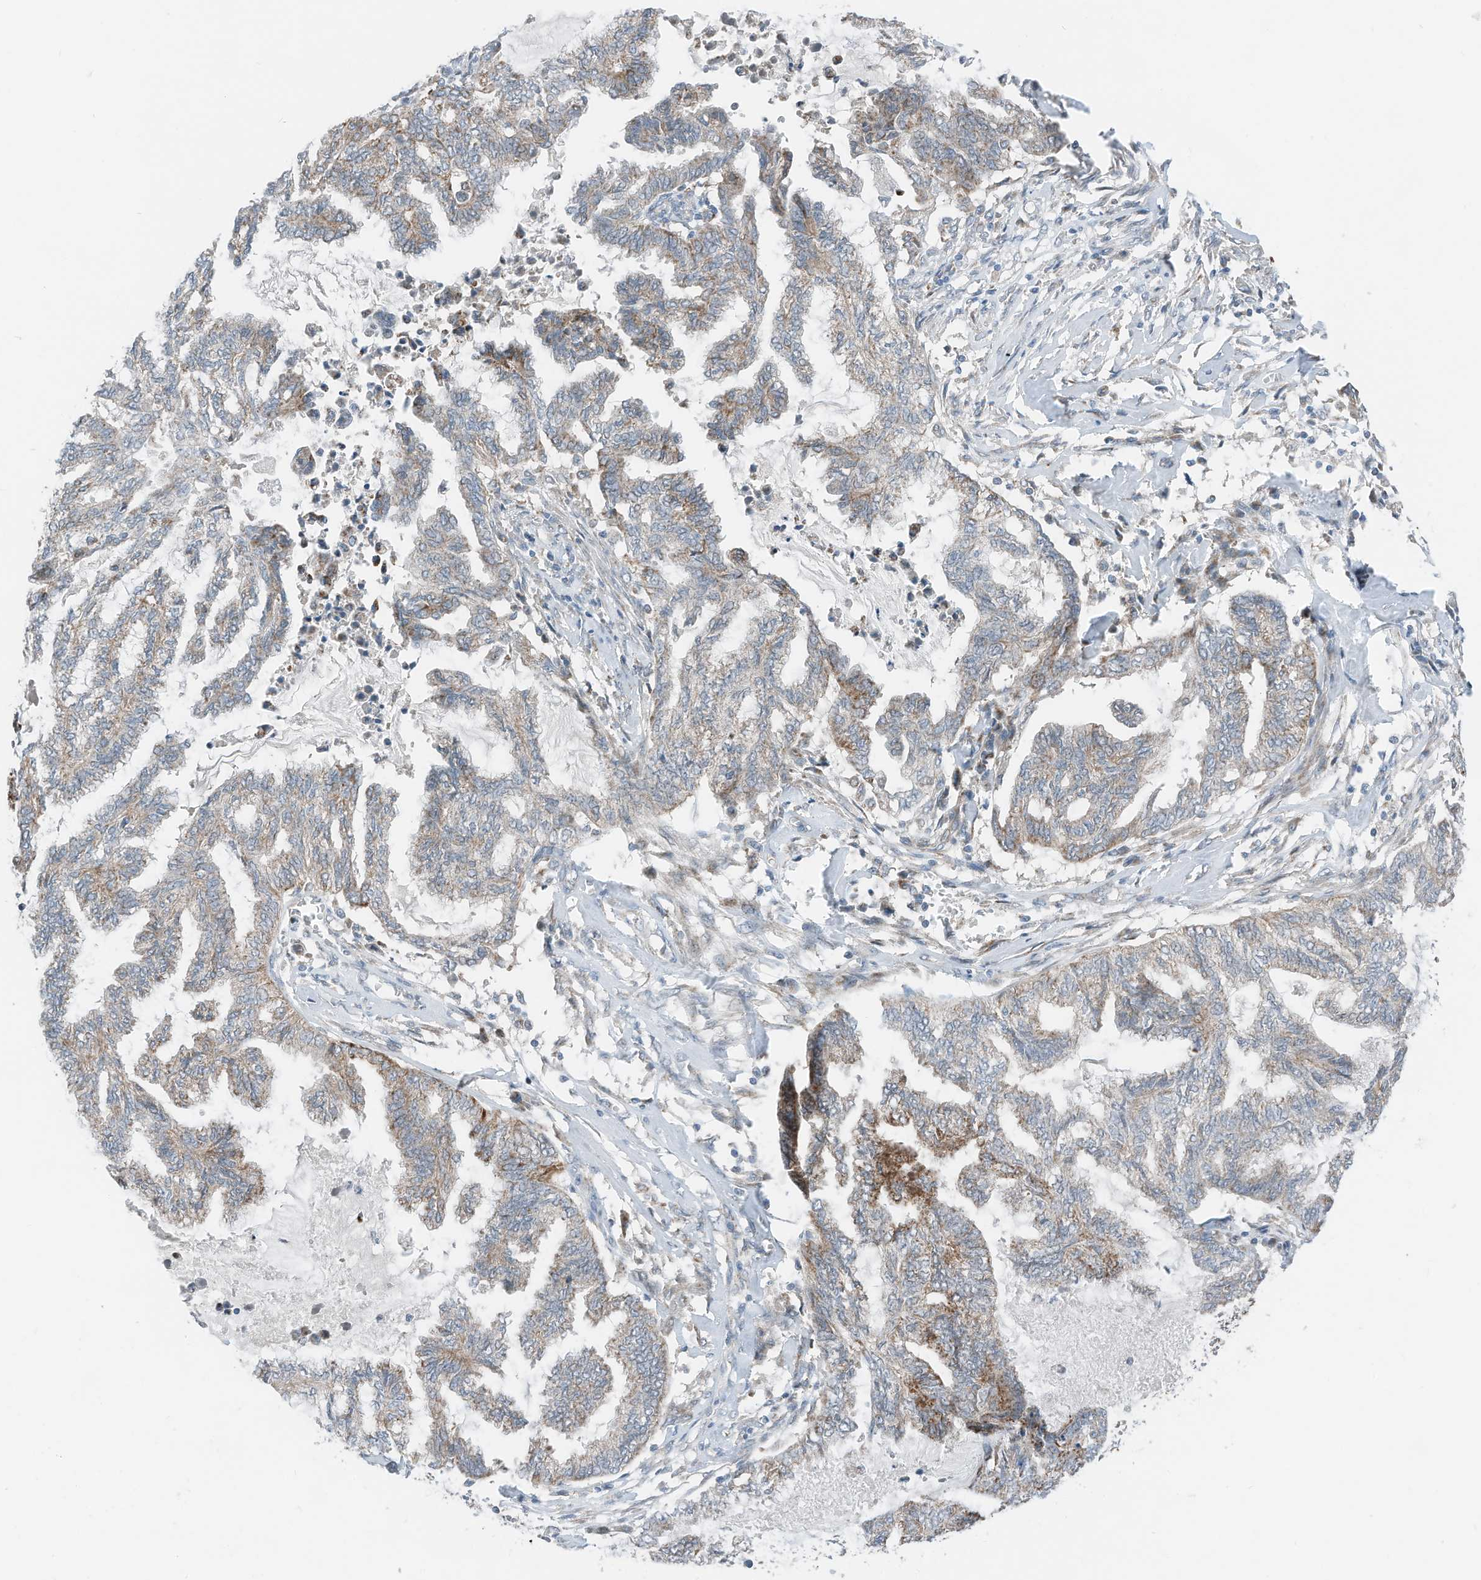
{"staining": {"intensity": "moderate", "quantity": "<25%", "location": "cytoplasmic/membranous"}, "tissue": "endometrial cancer", "cell_type": "Tumor cells", "image_type": "cancer", "snomed": [{"axis": "morphology", "description": "Adenocarcinoma, NOS"}, {"axis": "topography", "description": "Endometrium"}], "caption": "IHC of endometrial adenocarcinoma reveals low levels of moderate cytoplasmic/membranous expression in approximately <25% of tumor cells.", "gene": "RMND1", "patient": {"sex": "female", "age": 86}}